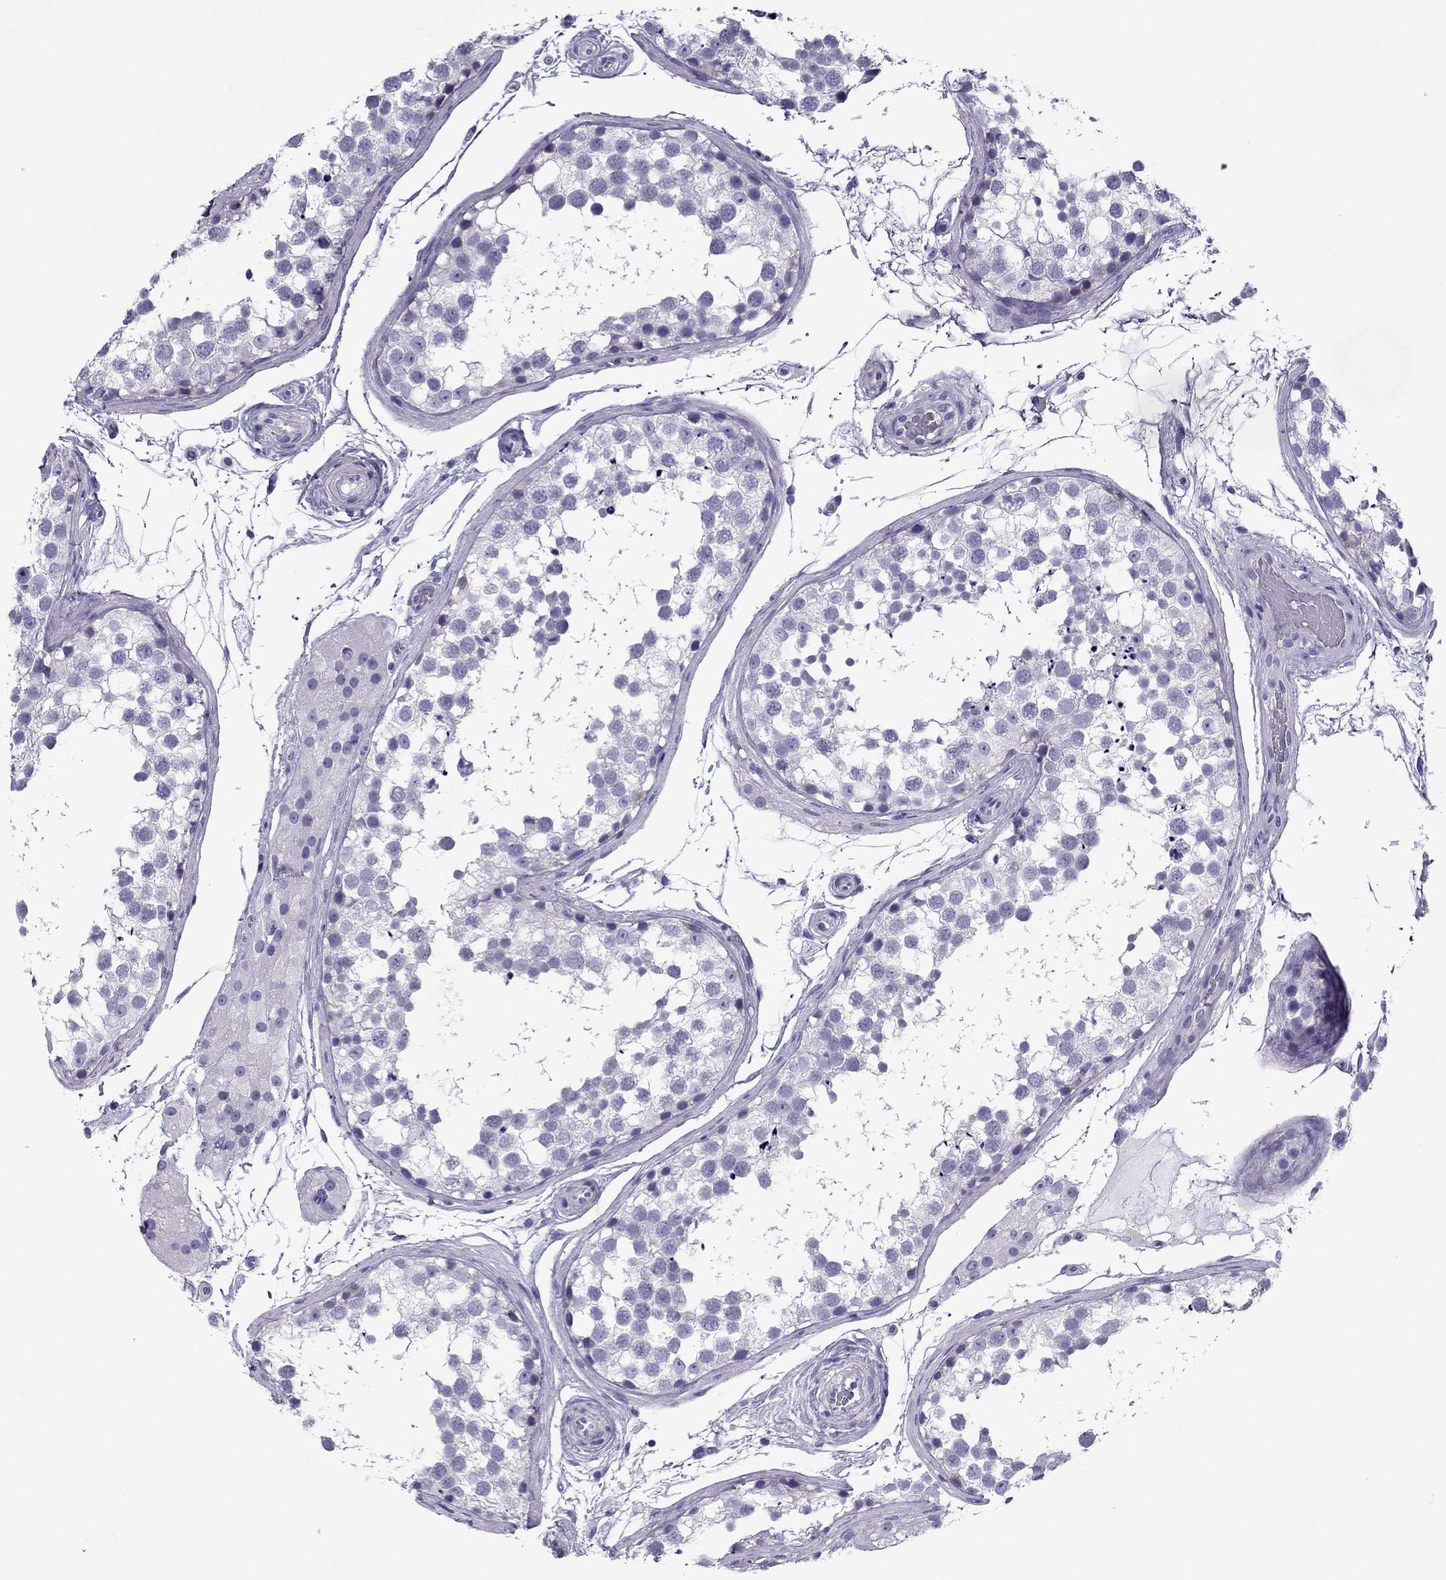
{"staining": {"intensity": "negative", "quantity": "none", "location": "none"}, "tissue": "testis", "cell_type": "Cells in seminiferous ducts", "image_type": "normal", "snomed": [{"axis": "morphology", "description": "Normal tissue, NOS"}, {"axis": "morphology", "description": "Seminoma, NOS"}, {"axis": "topography", "description": "Testis"}], "caption": "DAB (3,3'-diaminobenzidine) immunohistochemical staining of benign testis shows no significant positivity in cells in seminiferous ducts. (Brightfield microscopy of DAB (3,3'-diaminobenzidine) IHC at high magnification).", "gene": "MYL11", "patient": {"sex": "male", "age": 65}}